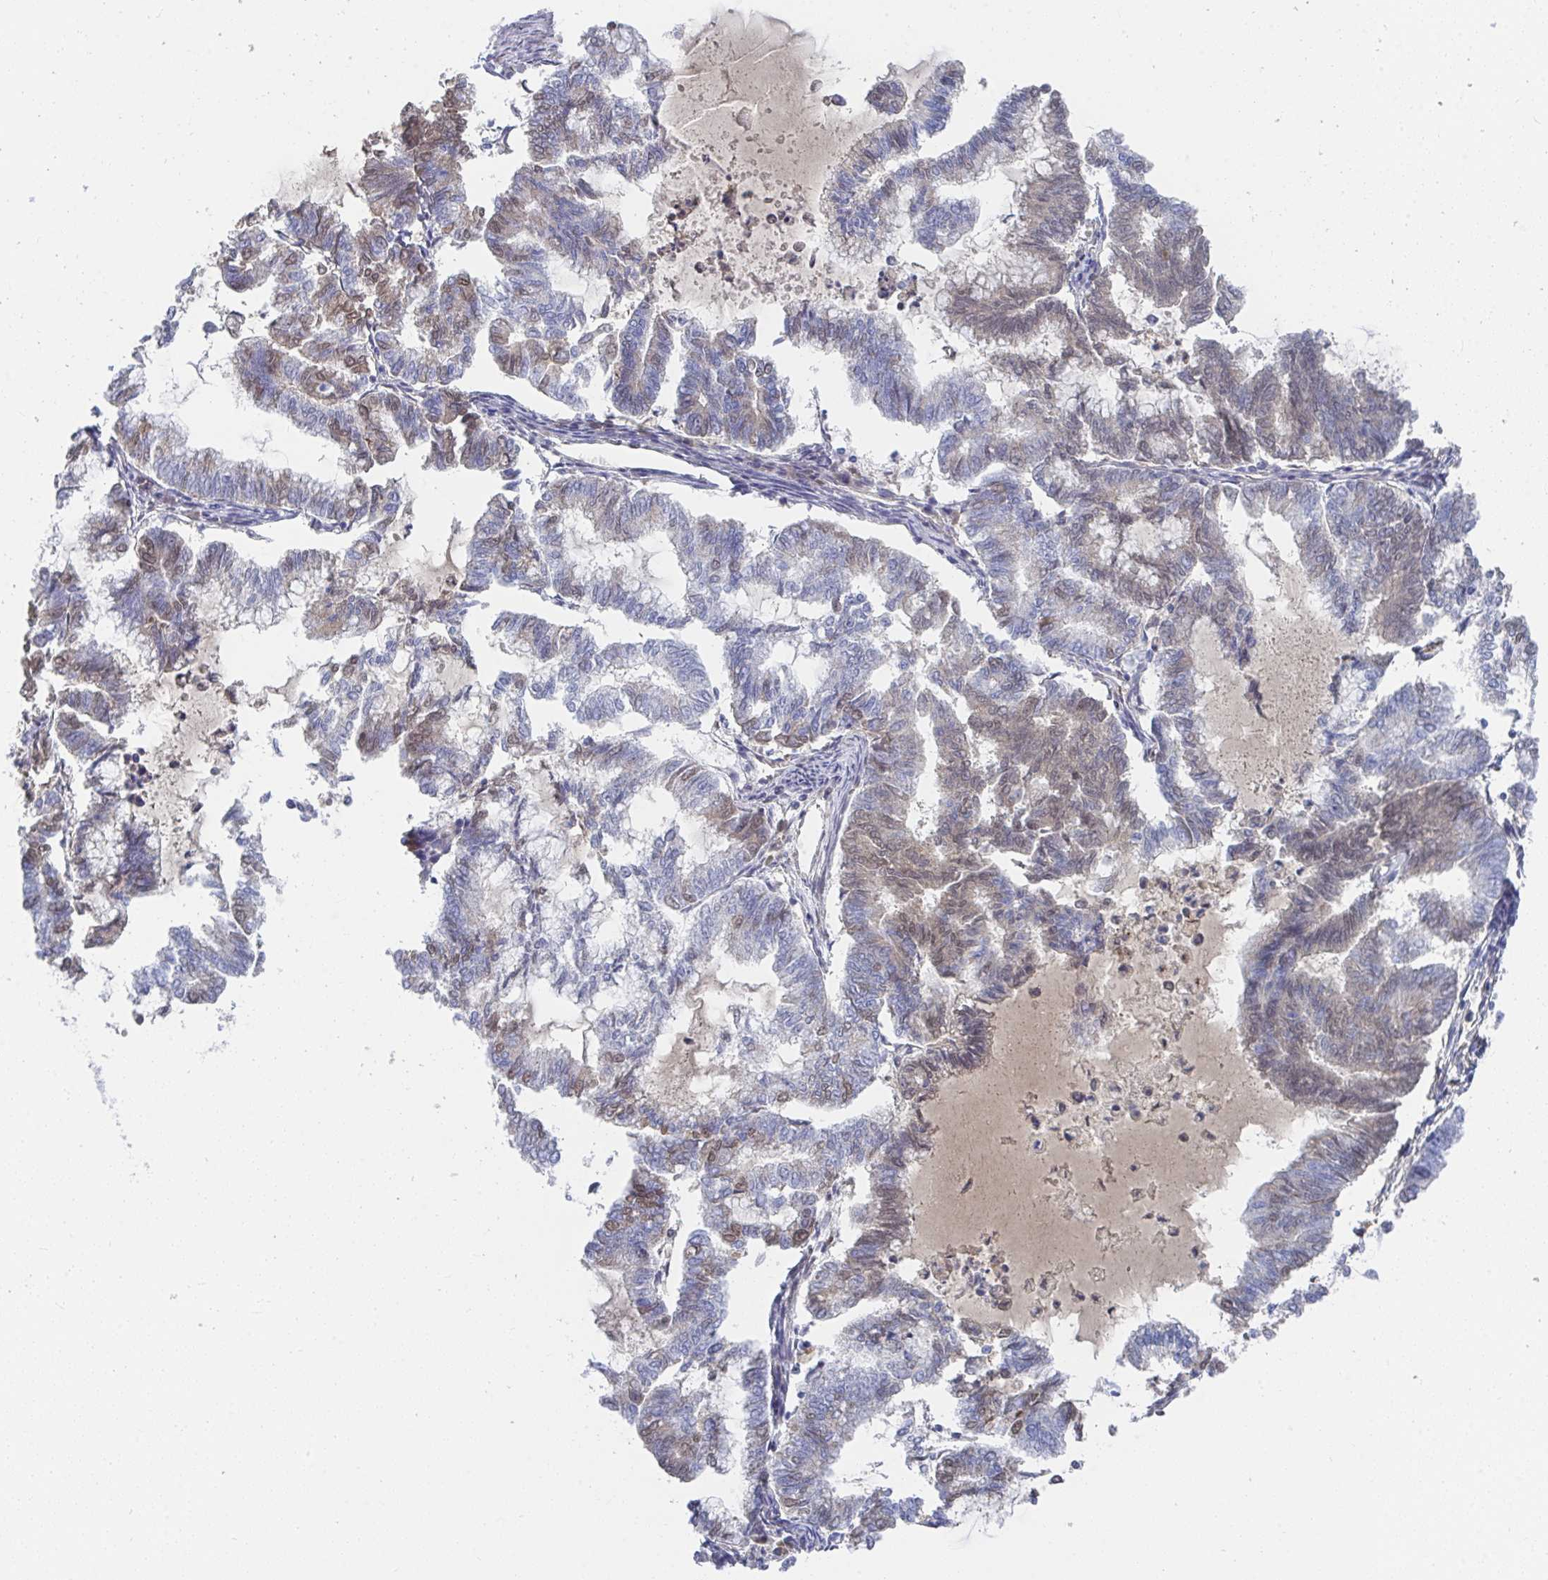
{"staining": {"intensity": "weak", "quantity": "<25%", "location": "cytoplasmic/membranous,nuclear"}, "tissue": "endometrial cancer", "cell_type": "Tumor cells", "image_type": "cancer", "snomed": [{"axis": "morphology", "description": "Adenocarcinoma, NOS"}, {"axis": "topography", "description": "Endometrium"}], "caption": "A high-resolution histopathology image shows immunohistochemistry staining of adenocarcinoma (endometrial), which shows no significant positivity in tumor cells.", "gene": "TNFAIP6", "patient": {"sex": "female", "age": 79}}